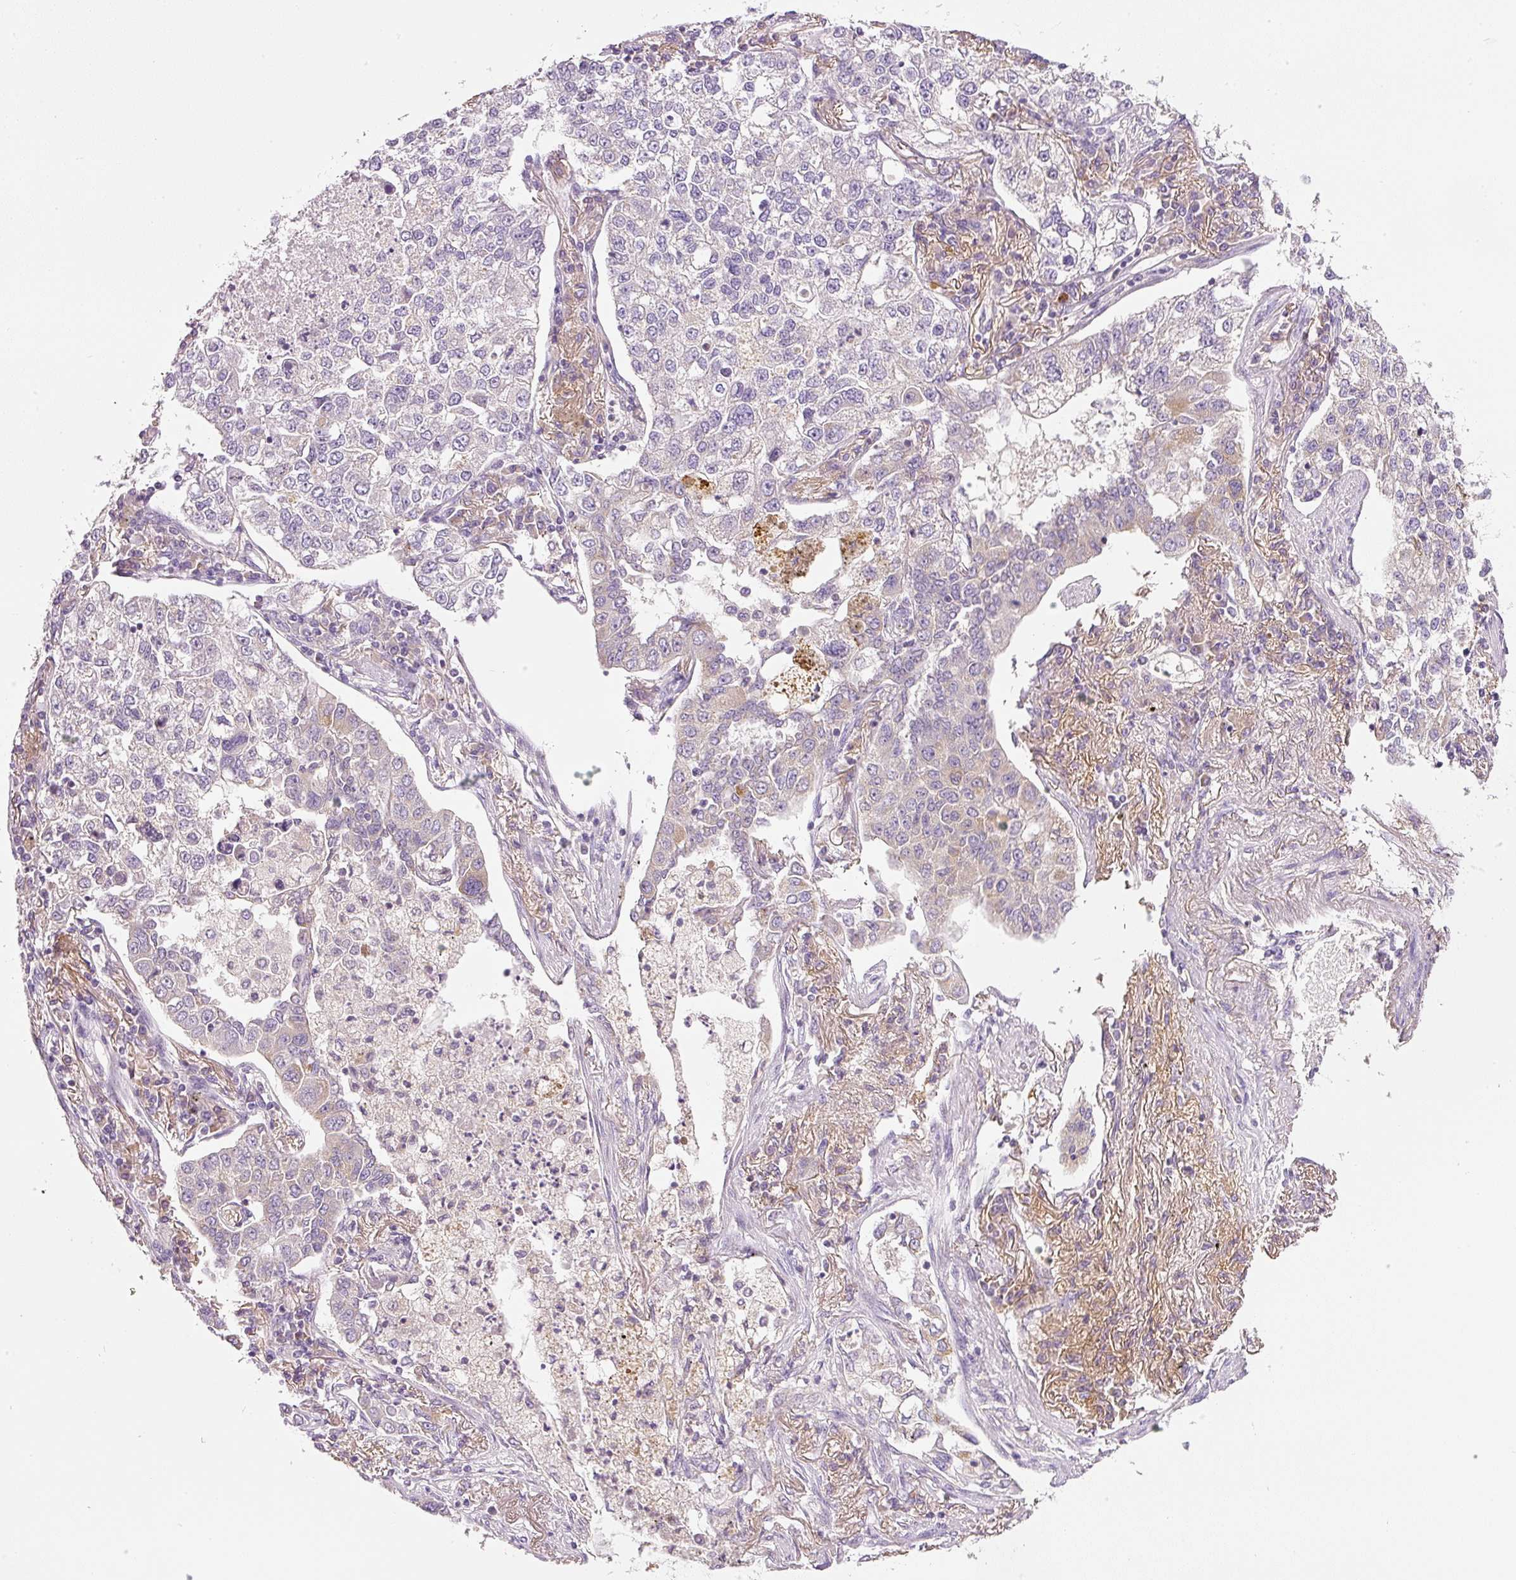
{"staining": {"intensity": "moderate", "quantity": "<25%", "location": "cytoplasmic/membranous"}, "tissue": "lung cancer", "cell_type": "Tumor cells", "image_type": "cancer", "snomed": [{"axis": "morphology", "description": "Adenocarcinoma, NOS"}, {"axis": "topography", "description": "Lung"}], "caption": "The histopathology image shows immunohistochemical staining of adenocarcinoma (lung). There is moderate cytoplasmic/membranous expression is seen in approximately <25% of tumor cells.", "gene": "RNF167", "patient": {"sex": "male", "age": 49}}